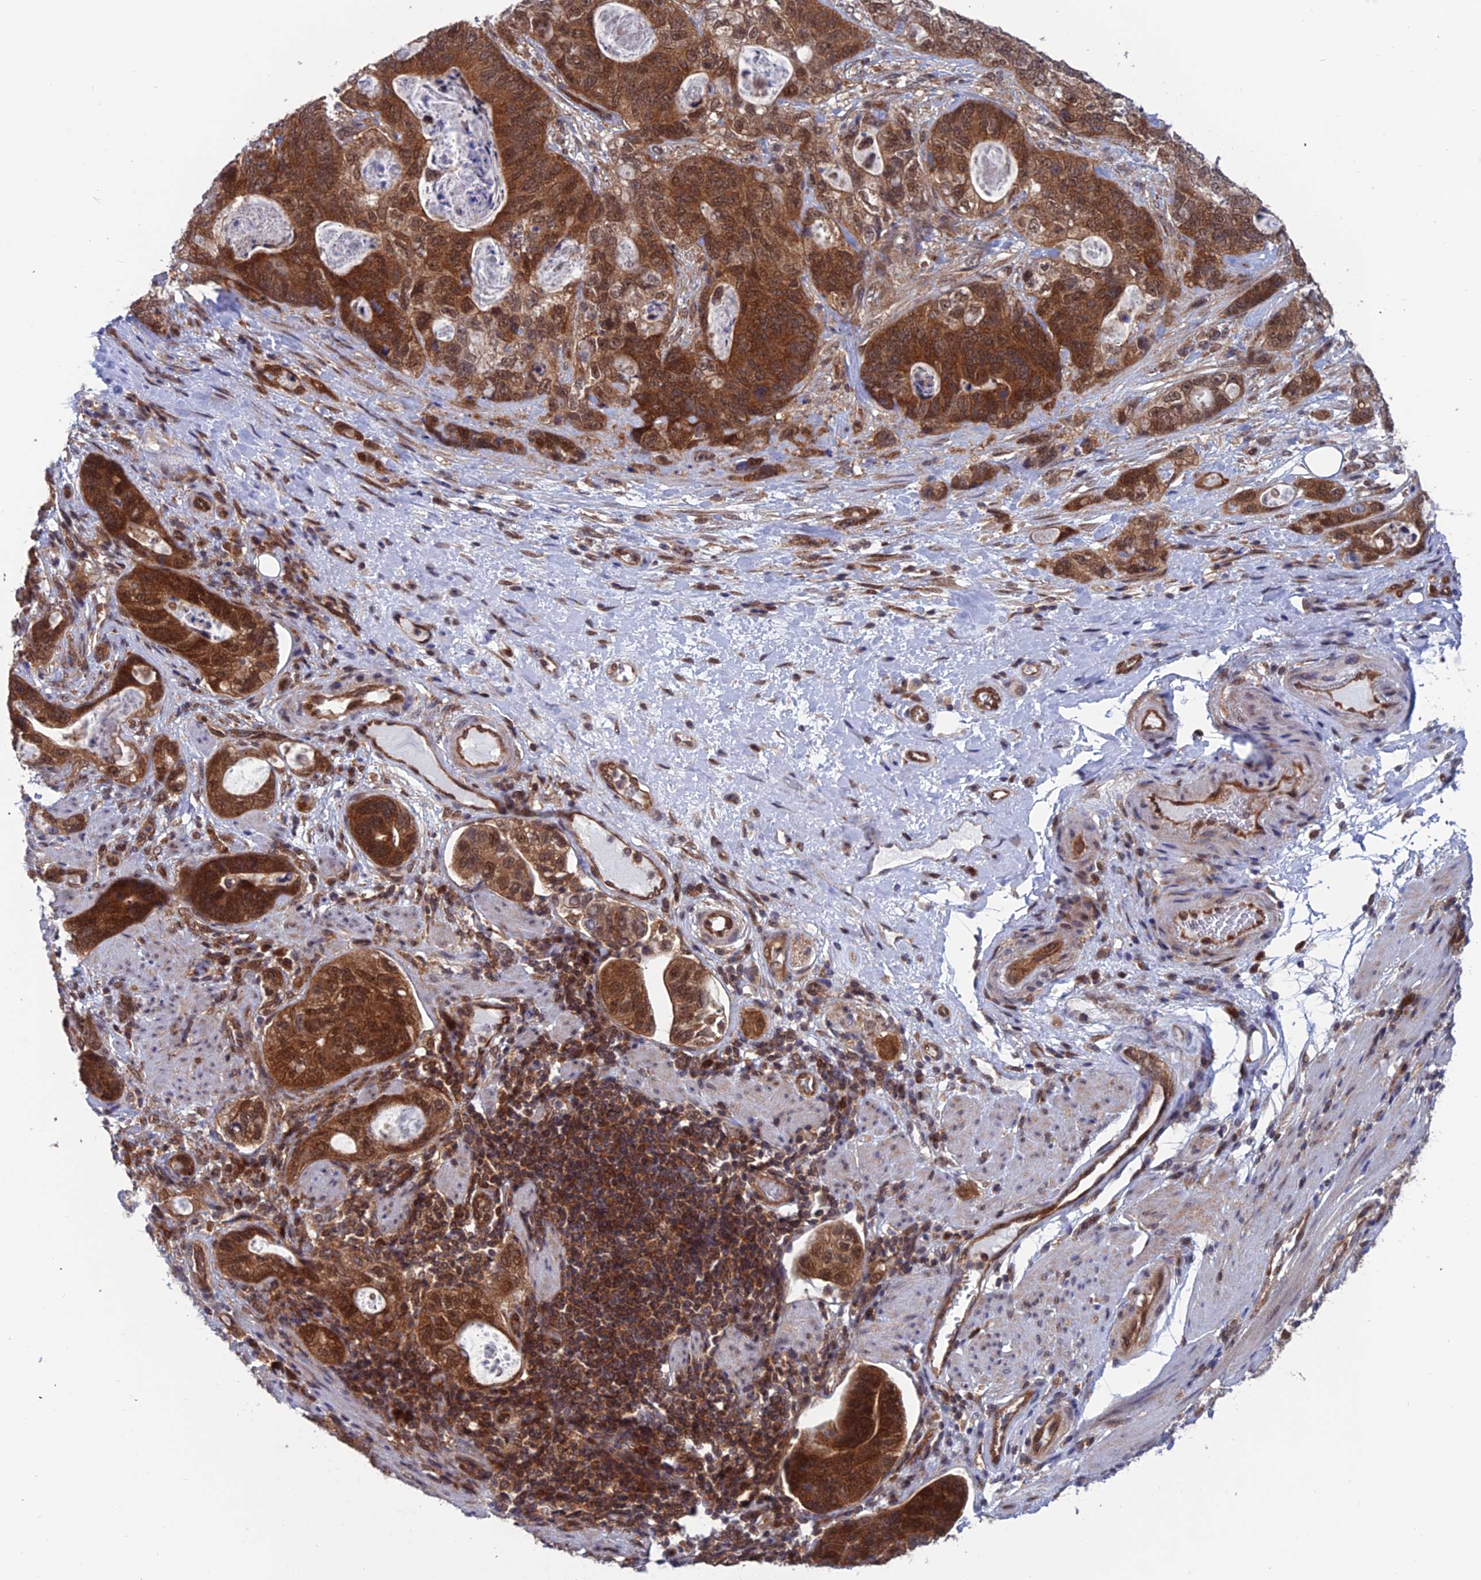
{"staining": {"intensity": "strong", "quantity": ">75%", "location": "cytoplasmic/membranous,nuclear"}, "tissue": "stomach cancer", "cell_type": "Tumor cells", "image_type": "cancer", "snomed": [{"axis": "morphology", "description": "Normal tissue, NOS"}, {"axis": "morphology", "description": "Adenocarcinoma, NOS"}, {"axis": "topography", "description": "Stomach"}], "caption": "This image demonstrates stomach cancer (adenocarcinoma) stained with immunohistochemistry to label a protein in brown. The cytoplasmic/membranous and nuclear of tumor cells show strong positivity for the protein. Nuclei are counter-stained blue.", "gene": "IGBP1", "patient": {"sex": "female", "age": 89}}